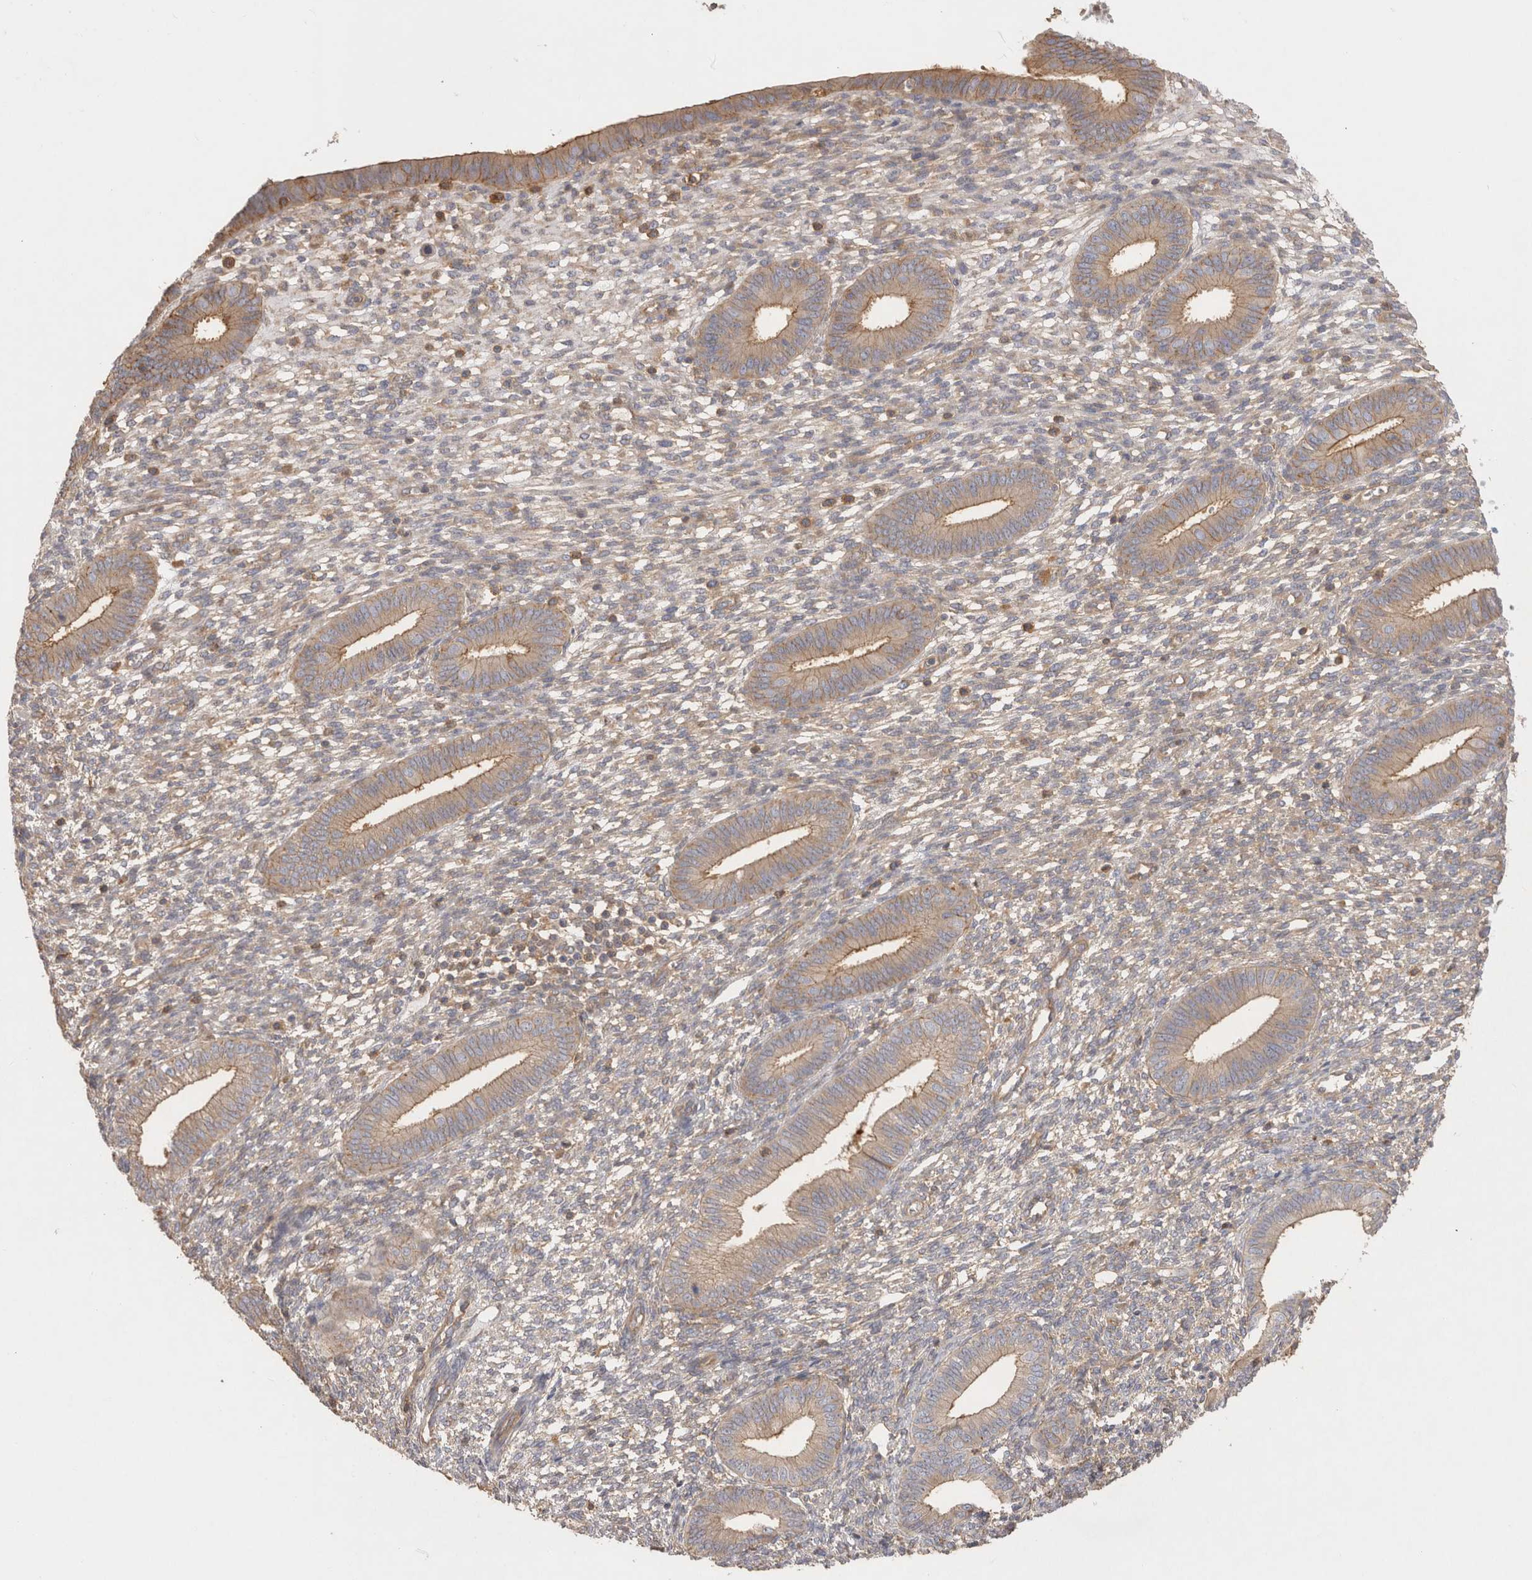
{"staining": {"intensity": "negative", "quantity": "none", "location": "none"}, "tissue": "endometrium", "cell_type": "Cells in endometrial stroma", "image_type": "normal", "snomed": [{"axis": "morphology", "description": "Normal tissue, NOS"}, {"axis": "topography", "description": "Endometrium"}], "caption": "IHC of normal endometrium demonstrates no staining in cells in endometrial stroma. (DAB (3,3'-diaminobenzidine) immunohistochemistry (IHC) visualized using brightfield microscopy, high magnification).", "gene": "CHMP6", "patient": {"sex": "female", "age": 46}}